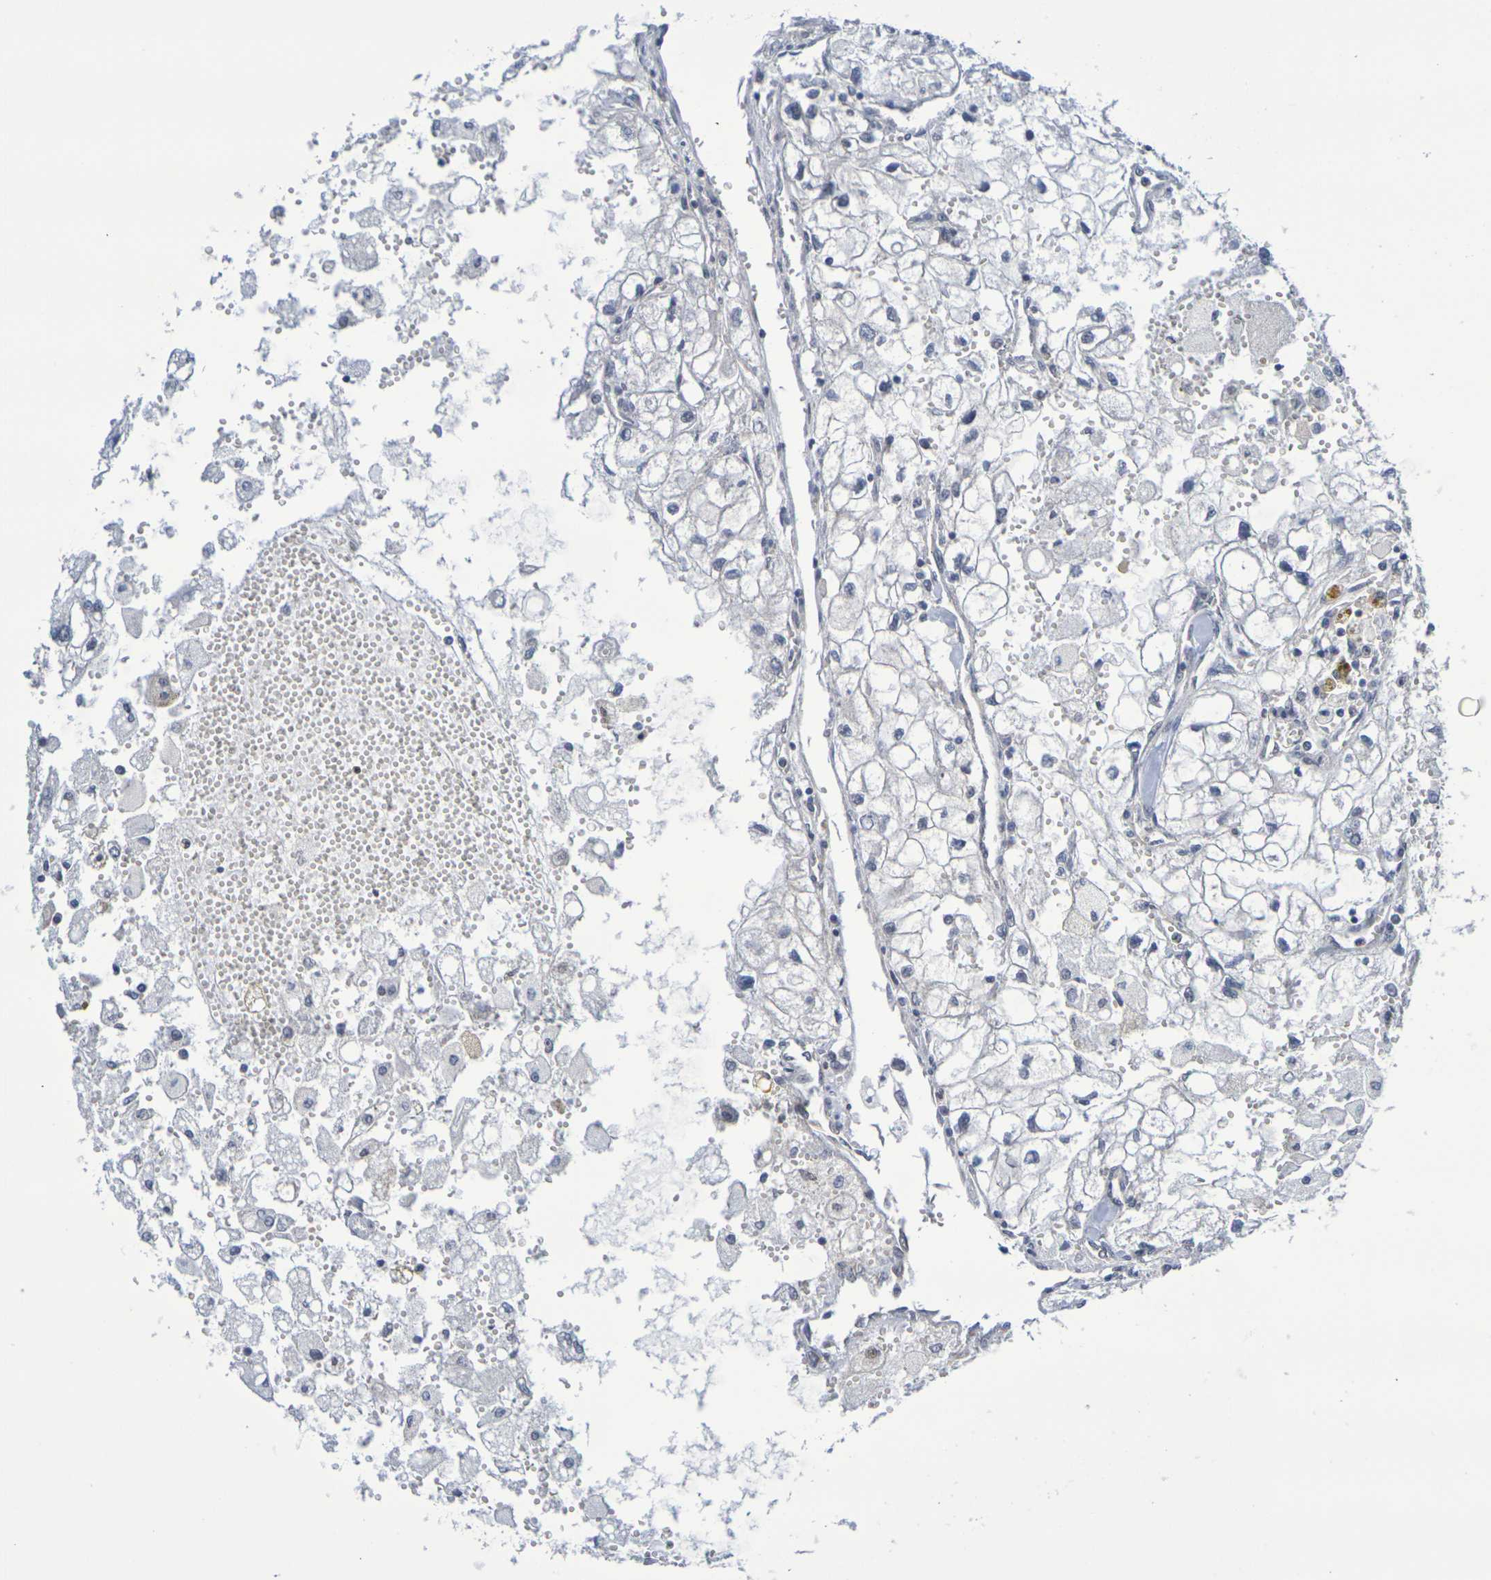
{"staining": {"intensity": "negative", "quantity": "none", "location": "none"}, "tissue": "renal cancer", "cell_type": "Tumor cells", "image_type": "cancer", "snomed": [{"axis": "morphology", "description": "Adenocarcinoma, NOS"}, {"axis": "topography", "description": "Kidney"}], "caption": "Adenocarcinoma (renal) was stained to show a protein in brown. There is no significant staining in tumor cells.", "gene": "CHRNB1", "patient": {"sex": "female", "age": 70}}